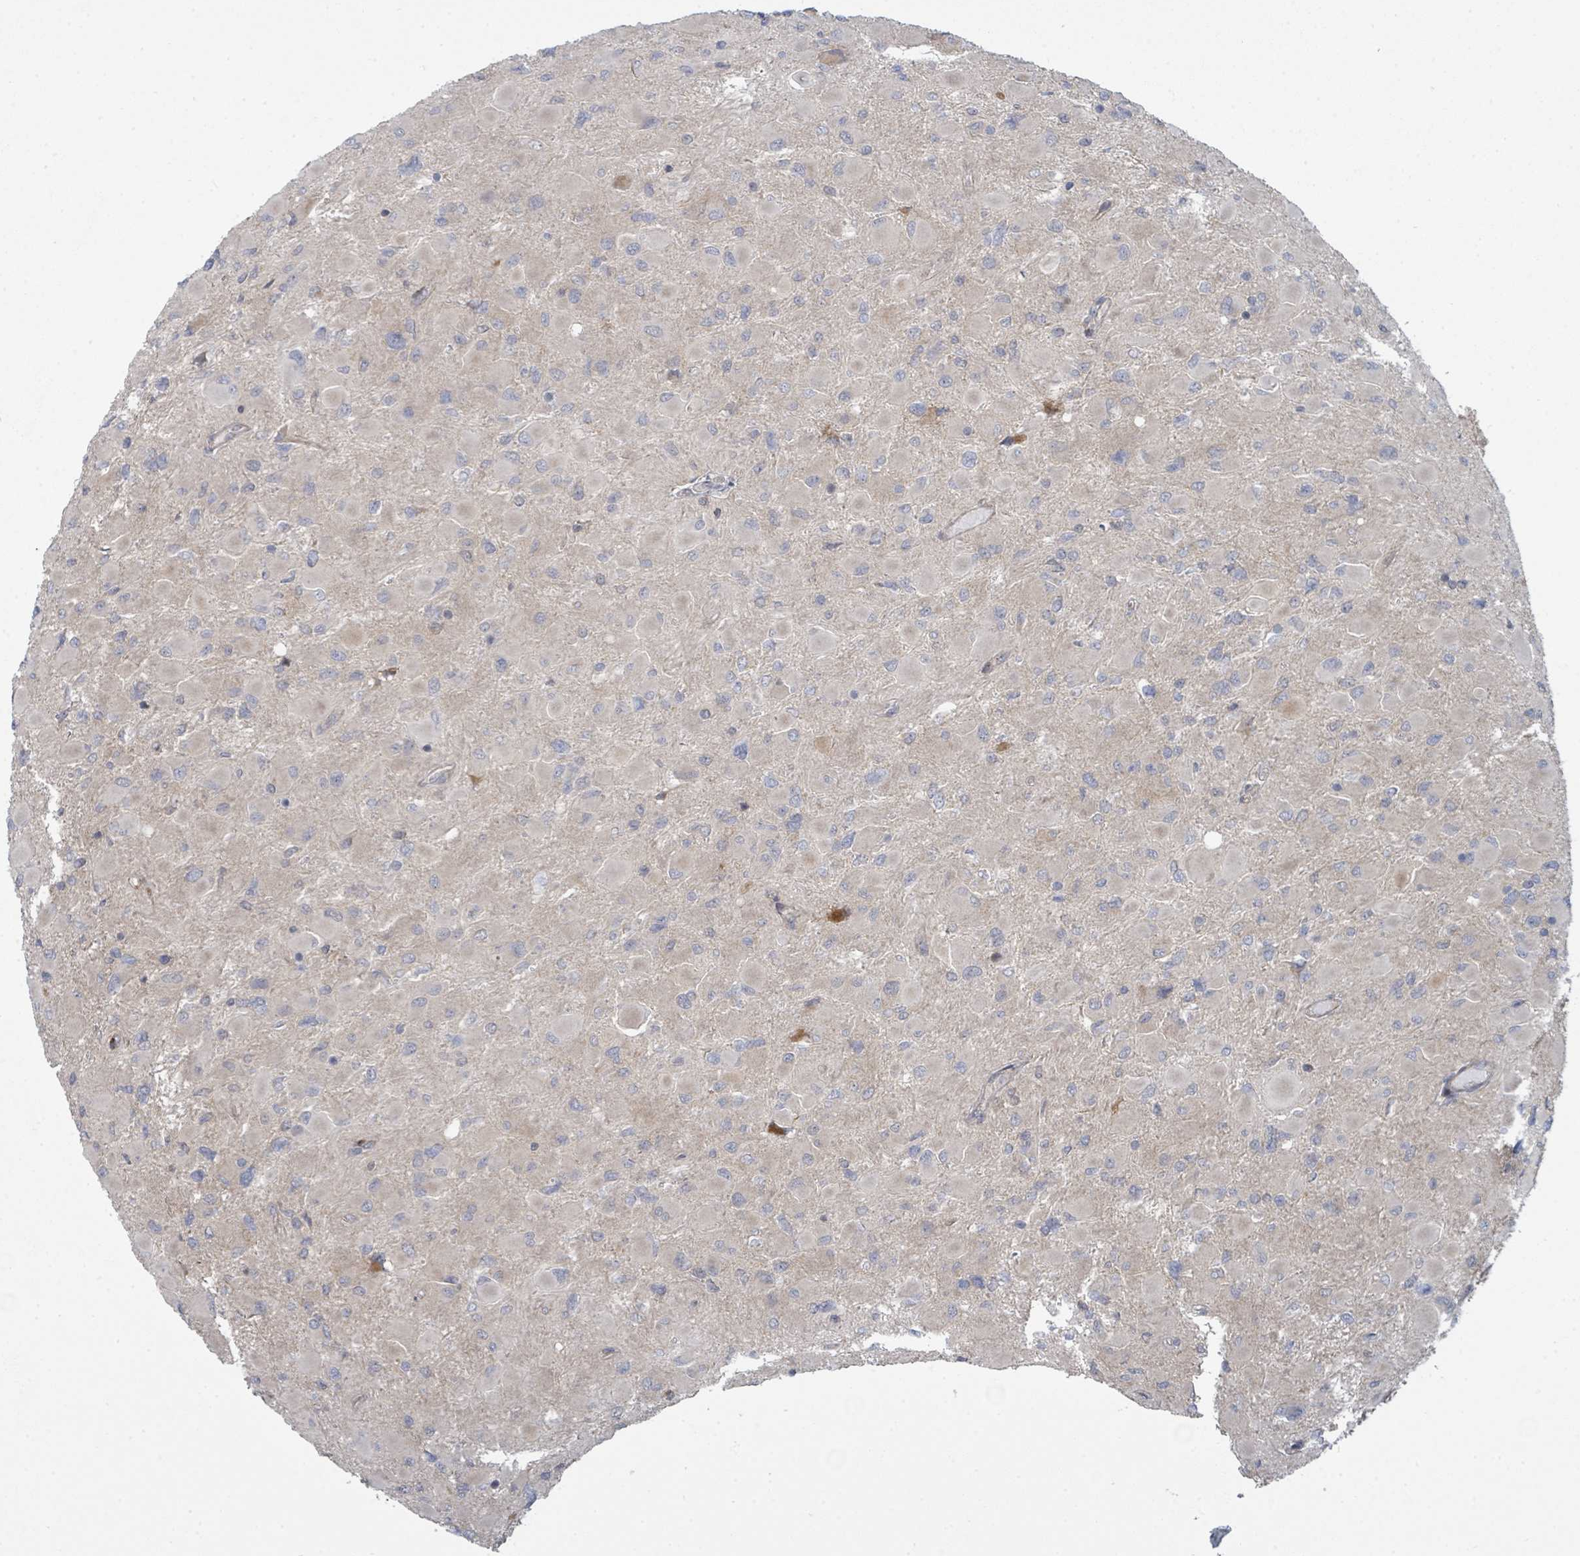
{"staining": {"intensity": "negative", "quantity": "none", "location": "none"}, "tissue": "glioma", "cell_type": "Tumor cells", "image_type": "cancer", "snomed": [{"axis": "morphology", "description": "Glioma, malignant, High grade"}, {"axis": "topography", "description": "Cerebral cortex"}], "caption": "Tumor cells show no significant expression in high-grade glioma (malignant).", "gene": "PSMG2", "patient": {"sex": "female", "age": 36}}